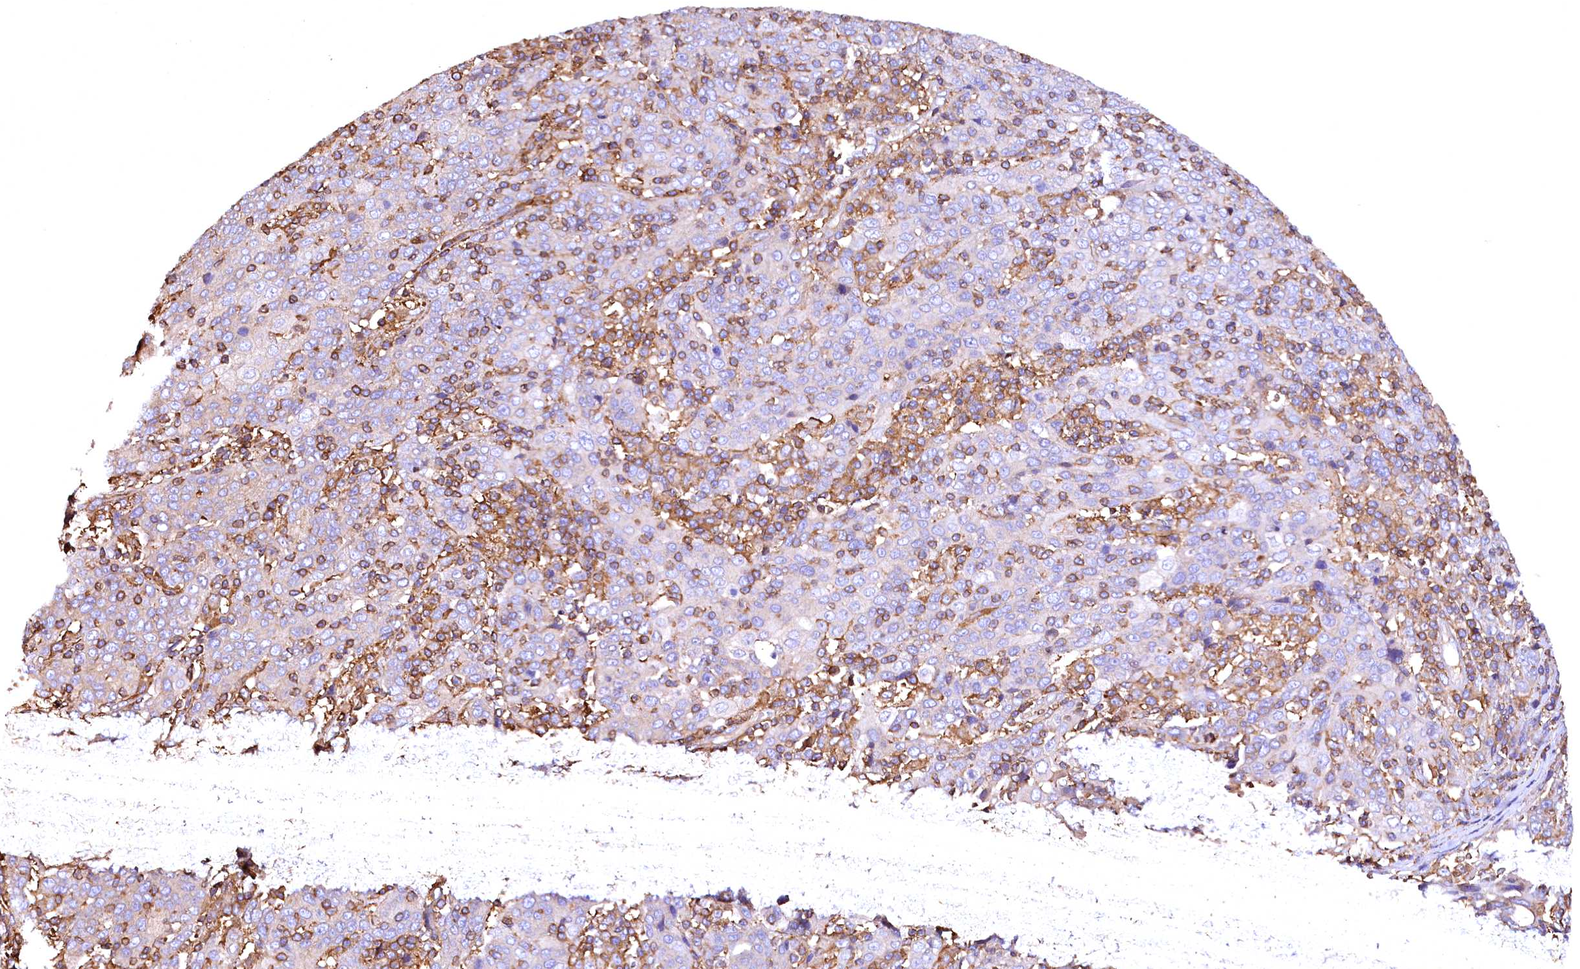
{"staining": {"intensity": "negative", "quantity": "none", "location": "none"}, "tissue": "cervical cancer", "cell_type": "Tumor cells", "image_type": "cancer", "snomed": [{"axis": "morphology", "description": "Squamous cell carcinoma, NOS"}, {"axis": "topography", "description": "Cervix"}], "caption": "High magnification brightfield microscopy of cervical cancer (squamous cell carcinoma) stained with DAB (brown) and counterstained with hematoxylin (blue): tumor cells show no significant staining. Nuclei are stained in blue.", "gene": "RARS2", "patient": {"sex": "female", "age": 67}}